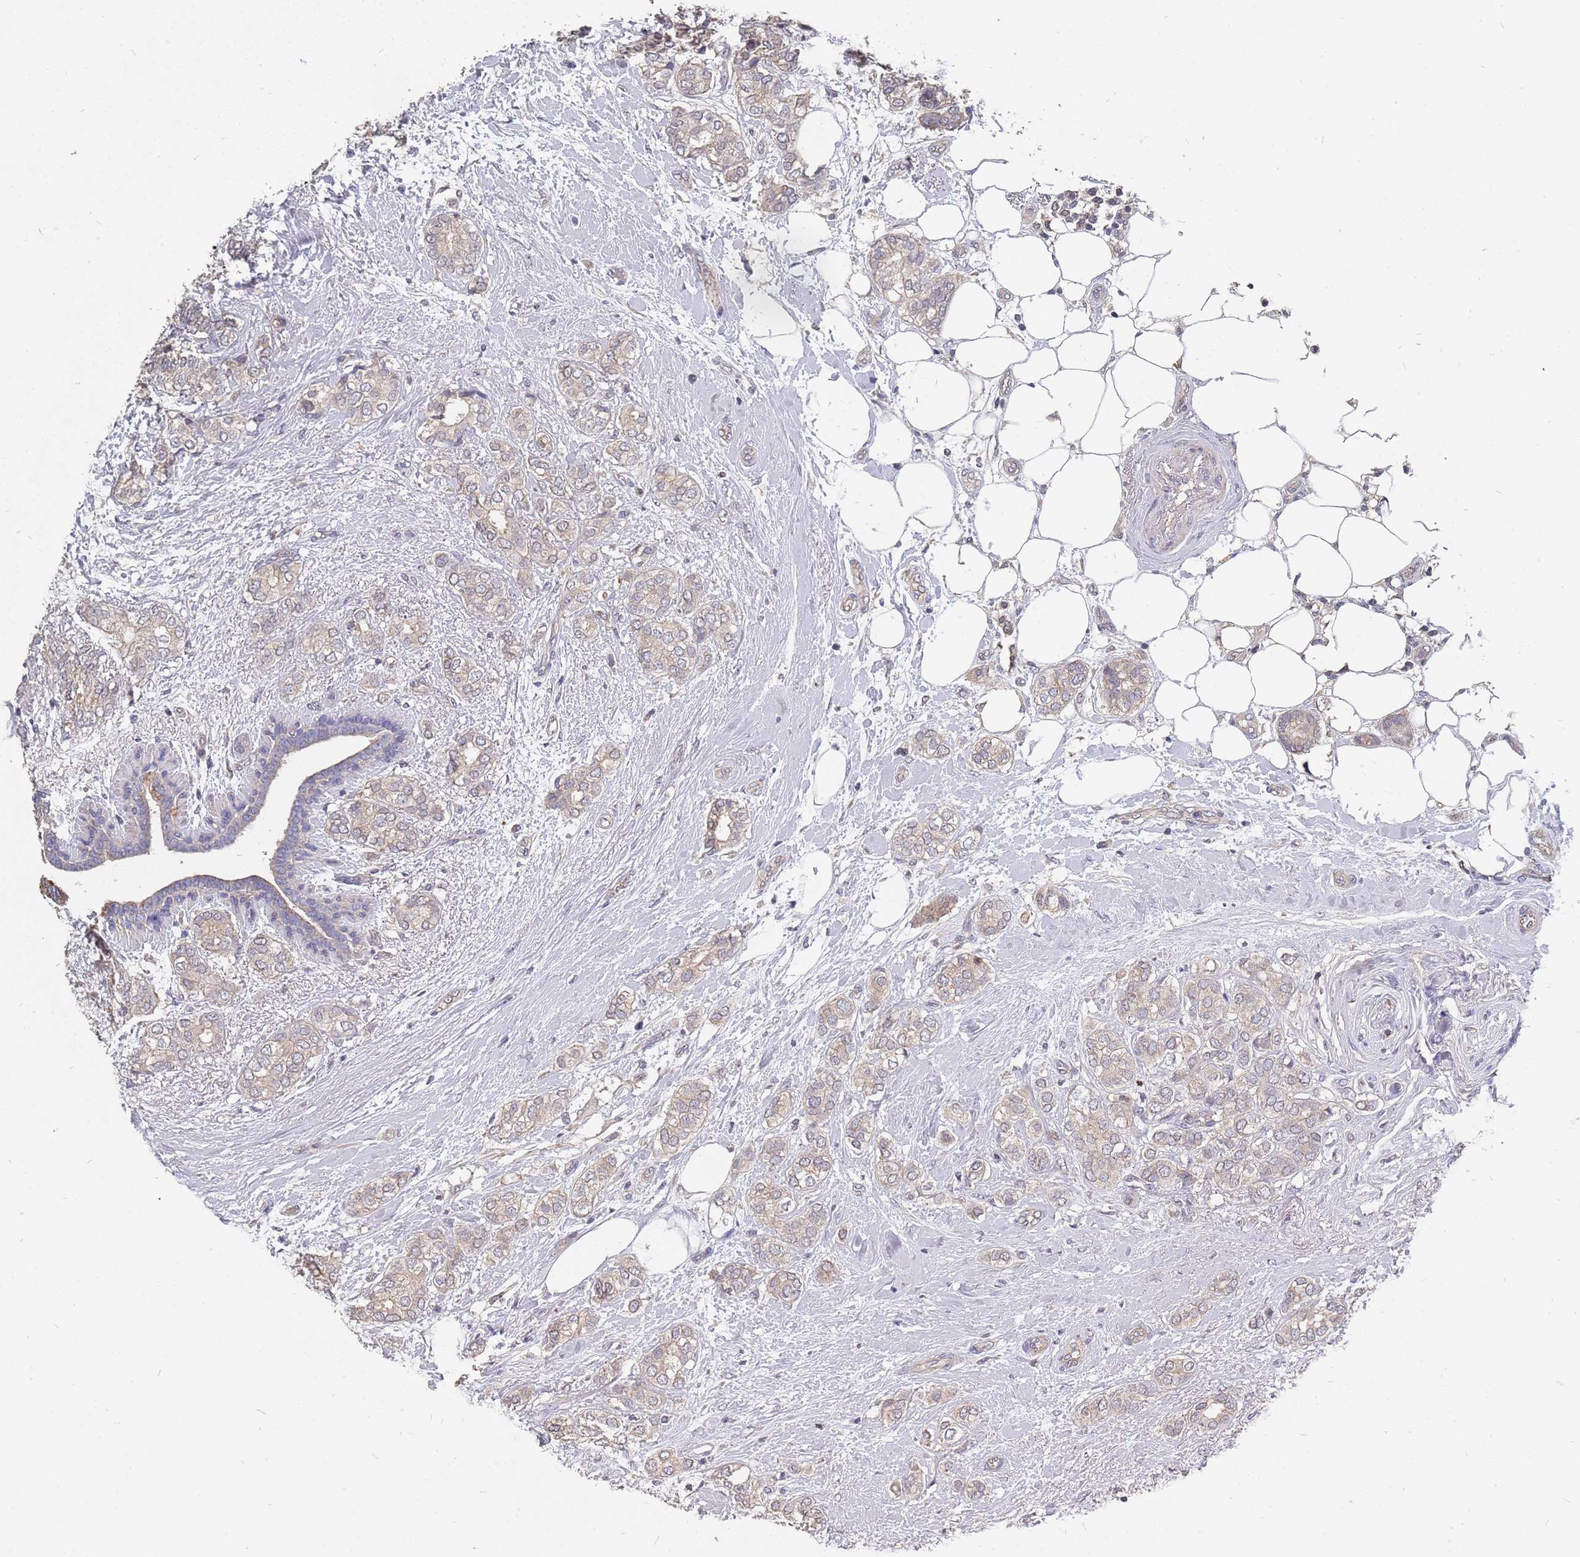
{"staining": {"intensity": "weak", "quantity": ">75%", "location": "cytoplasmic/membranous"}, "tissue": "breast cancer", "cell_type": "Tumor cells", "image_type": "cancer", "snomed": [{"axis": "morphology", "description": "Duct carcinoma"}, {"axis": "topography", "description": "Breast"}], "caption": "Breast intraductal carcinoma was stained to show a protein in brown. There is low levels of weak cytoplasmic/membranous expression in approximately >75% of tumor cells.", "gene": "TCEANC2", "patient": {"sex": "female", "age": 73}}